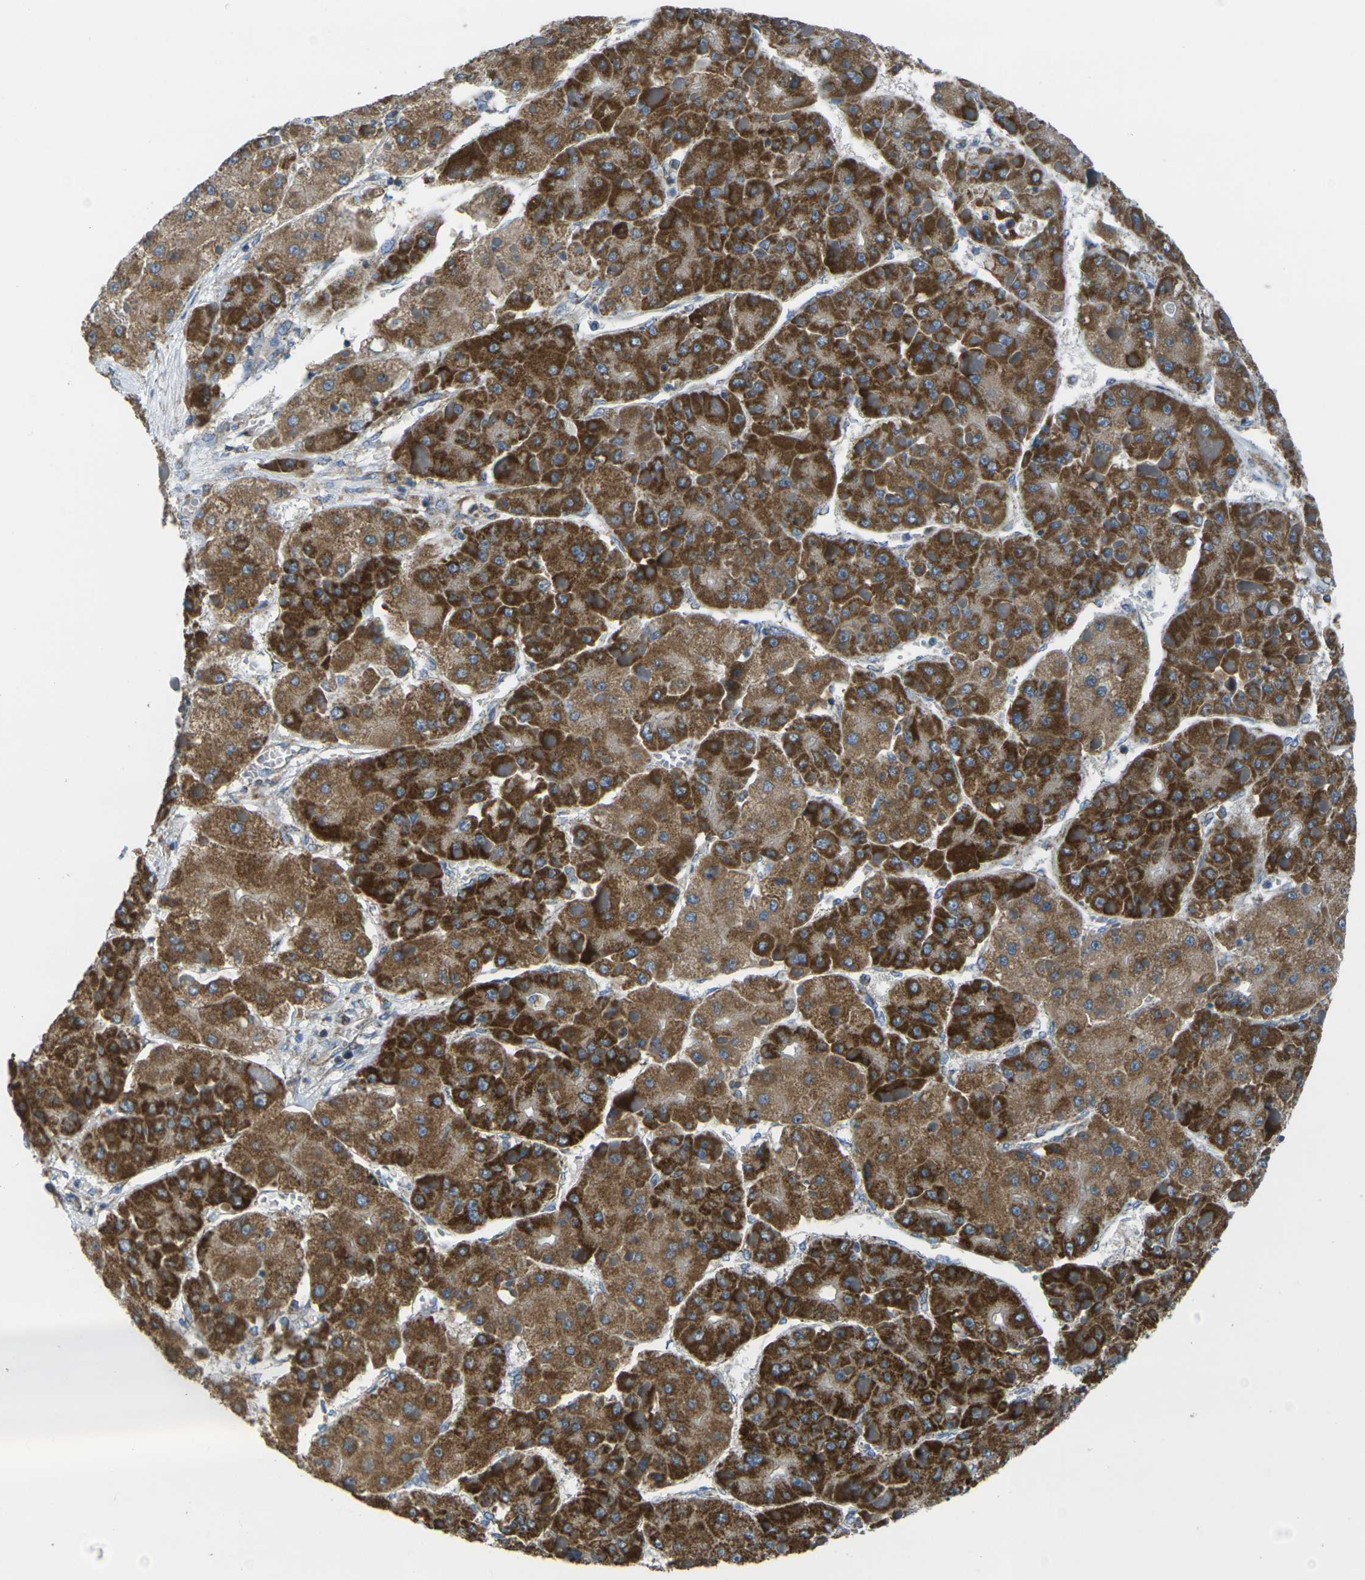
{"staining": {"intensity": "strong", "quantity": ">75%", "location": "cytoplasmic/membranous"}, "tissue": "liver cancer", "cell_type": "Tumor cells", "image_type": "cancer", "snomed": [{"axis": "morphology", "description": "Carcinoma, Hepatocellular, NOS"}, {"axis": "topography", "description": "Liver"}], "caption": "High-power microscopy captured an IHC photomicrograph of liver hepatocellular carcinoma, revealing strong cytoplasmic/membranous positivity in about >75% of tumor cells. (Stains: DAB in brown, nuclei in blue, Microscopy: brightfield microscopy at high magnification).", "gene": "TMEM120B", "patient": {"sex": "female", "age": 73}}